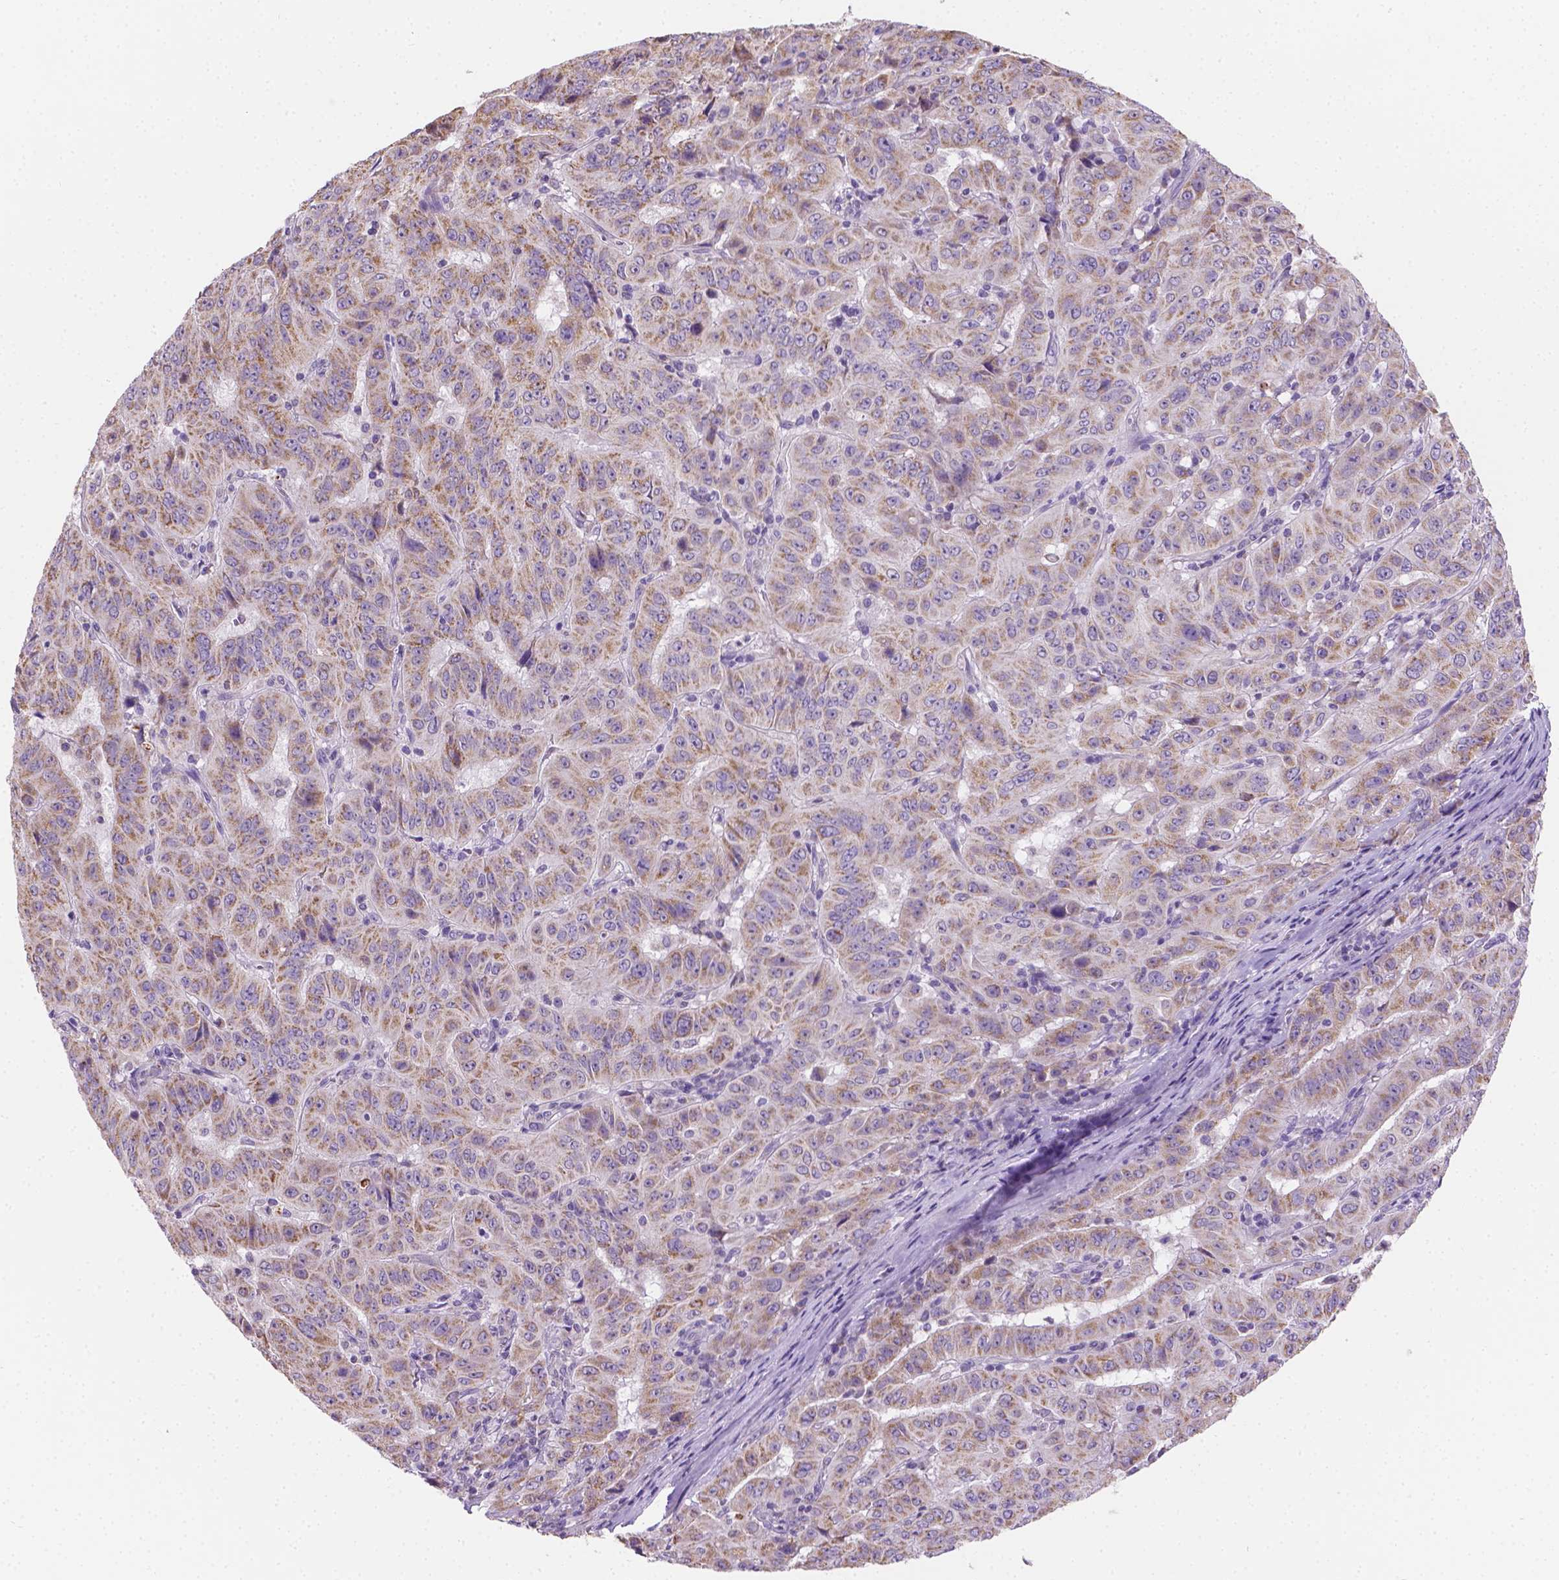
{"staining": {"intensity": "moderate", "quantity": "25%-75%", "location": "cytoplasmic/membranous"}, "tissue": "pancreatic cancer", "cell_type": "Tumor cells", "image_type": "cancer", "snomed": [{"axis": "morphology", "description": "Adenocarcinoma, NOS"}, {"axis": "topography", "description": "Pancreas"}], "caption": "Approximately 25%-75% of tumor cells in pancreatic cancer (adenocarcinoma) show moderate cytoplasmic/membranous protein positivity as visualized by brown immunohistochemical staining.", "gene": "CSPG5", "patient": {"sex": "male", "age": 63}}